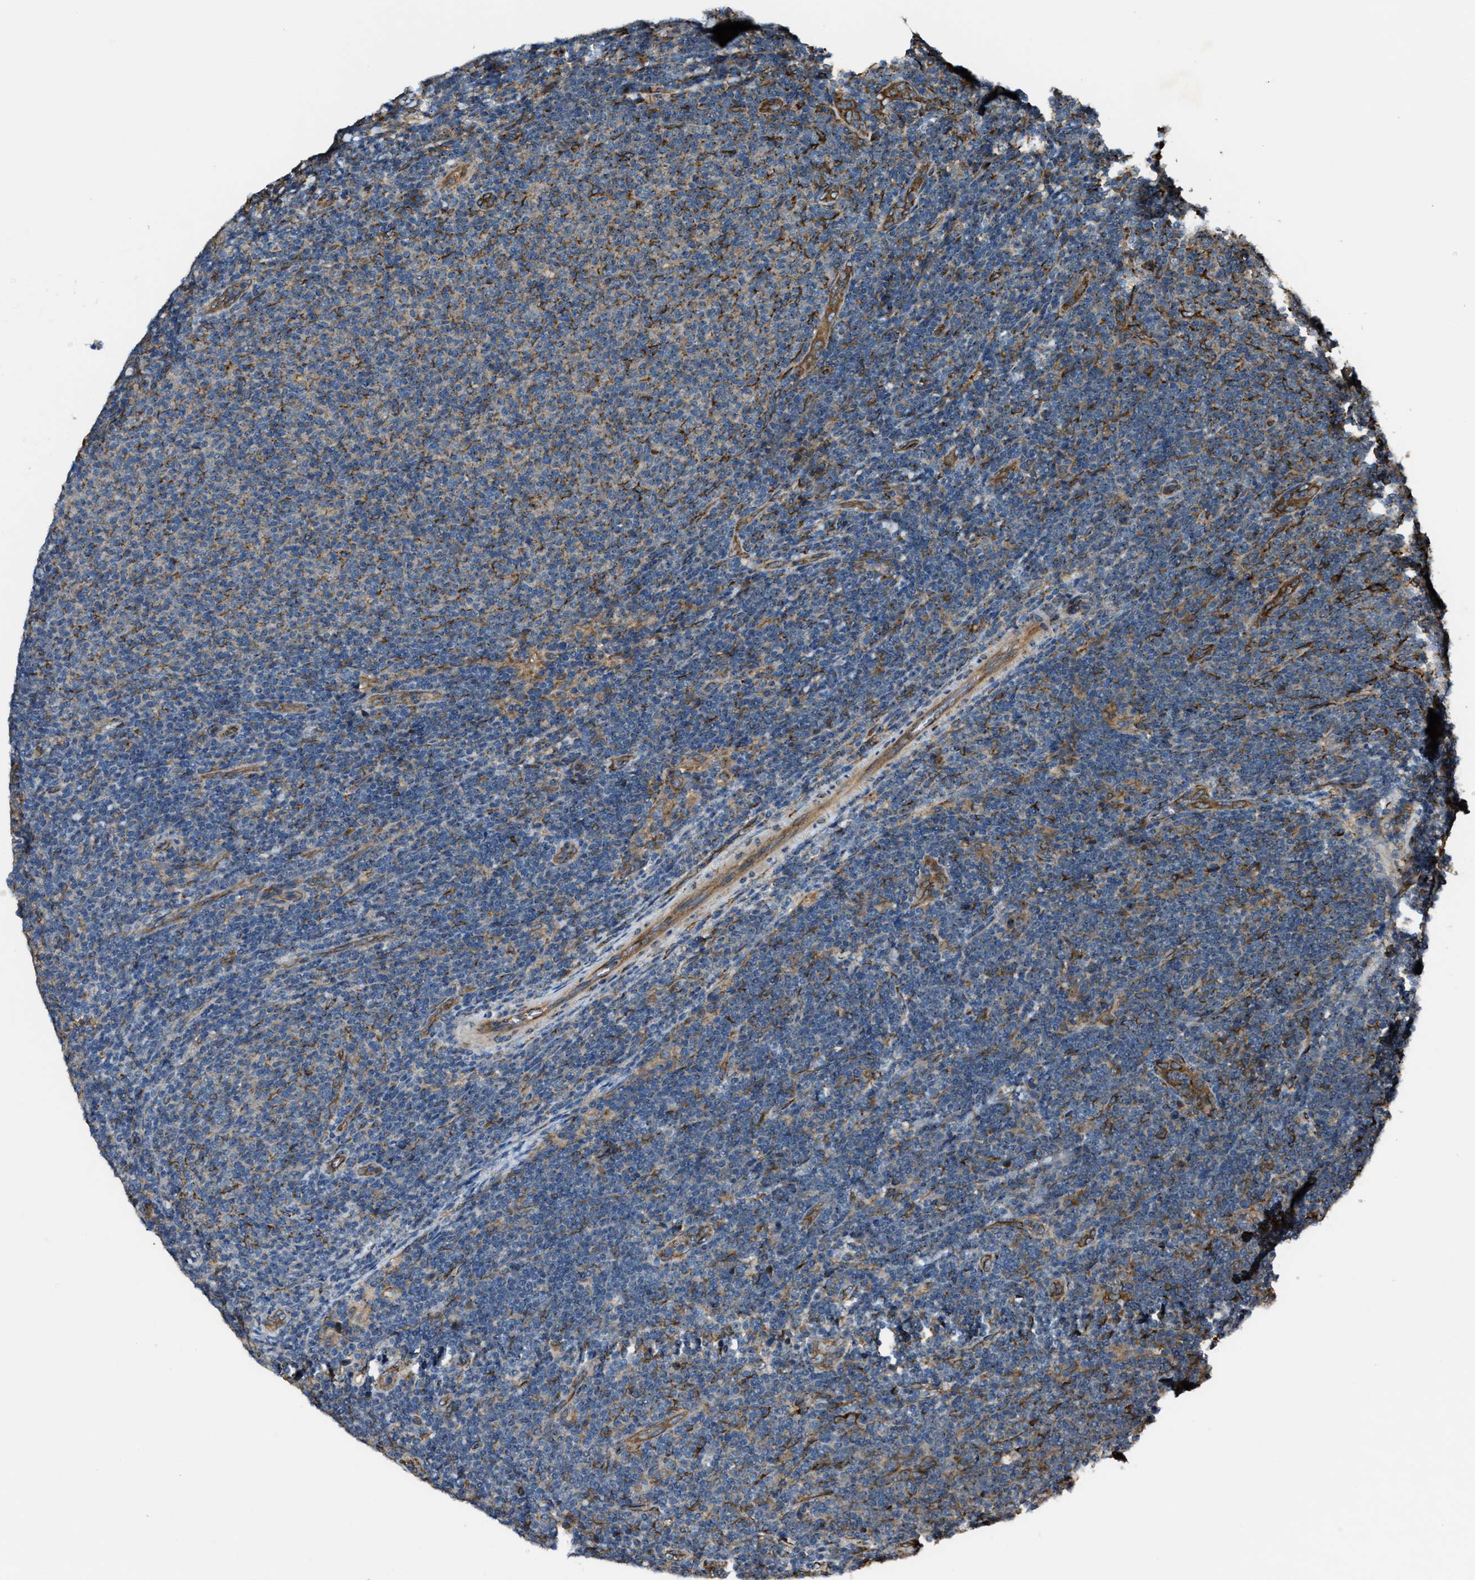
{"staining": {"intensity": "moderate", "quantity": "25%-75%", "location": "cytoplasmic/membranous"}, "tissue": "lymphoma", "cell_type": "Tumor cells", "image_type": "cancer", "snomed": [{"axis": "morphology", "description": "Malignant lymphoma, non-Hodgkin's type, Low grade"}, {"axis": "topography", "description": "Lymph node"}], "caption": "Human low-grade malignant lymphoma, non-Hodgkin's type stained for a protein (brown) exhibits moderate cytoplasmic/membranous positive staining in about 25%-75% of tumor cells.", "gene": "TRPC1", "patient": {"sex": "male", "age": 66}}